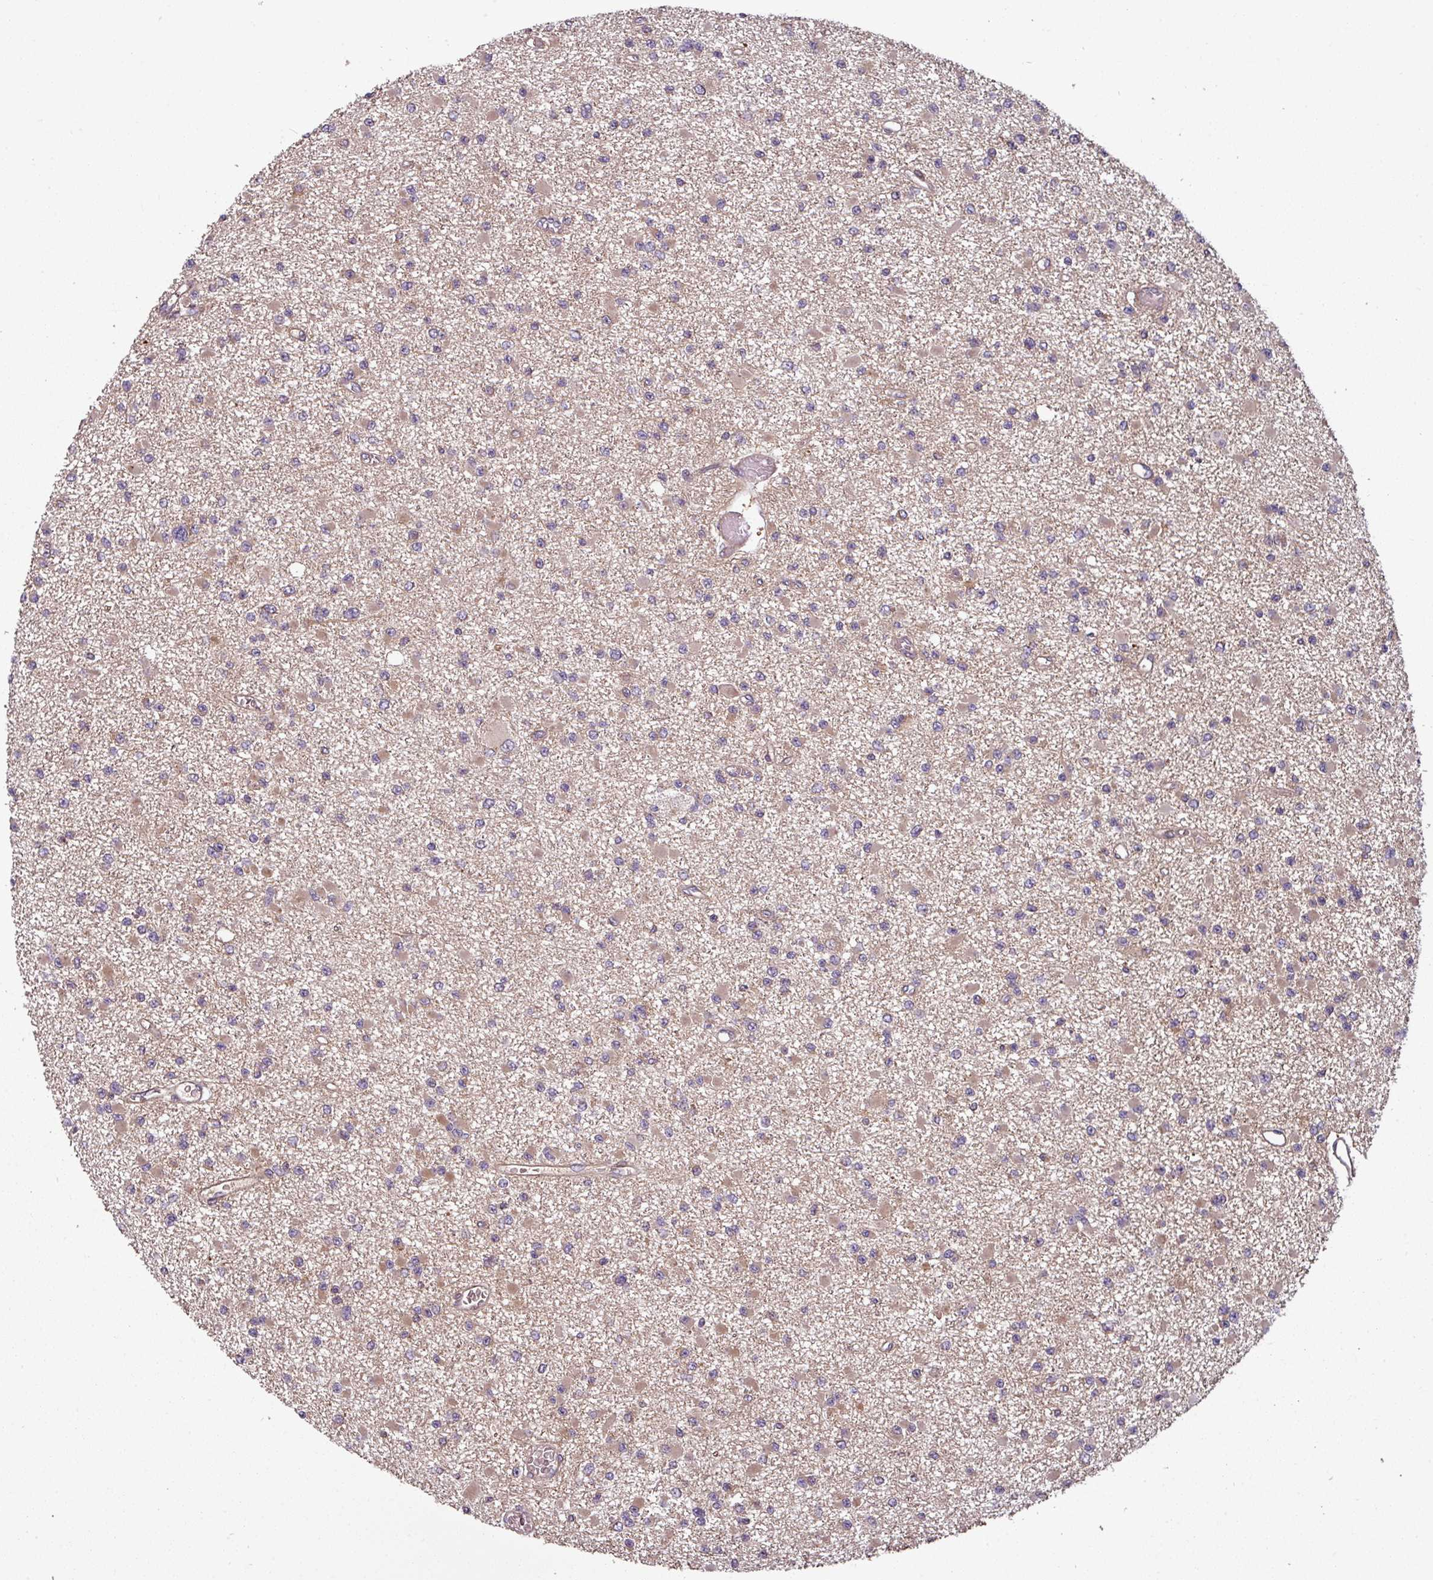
{"staining": {"intensity": "weak", "quantity": "<25%", "location": "cytoplasmic/membranous"}, "tissue": "glioma", "cell_type": "Tumor cells", "image_type": "cancer", "snomed": [{"axis": "morphology", "description": "Glioma, malignant, Low grade"}, {"axis": "topography", "description": "Brain"}], "caption": "Glioma was stained to show a protein in brown. There is no significant expression in tumor cells. (Brightfield microscopy of DAB IHC at high magnification).", "gene": "GSKIP", "patient": {"sex": "female", "age": 22}}